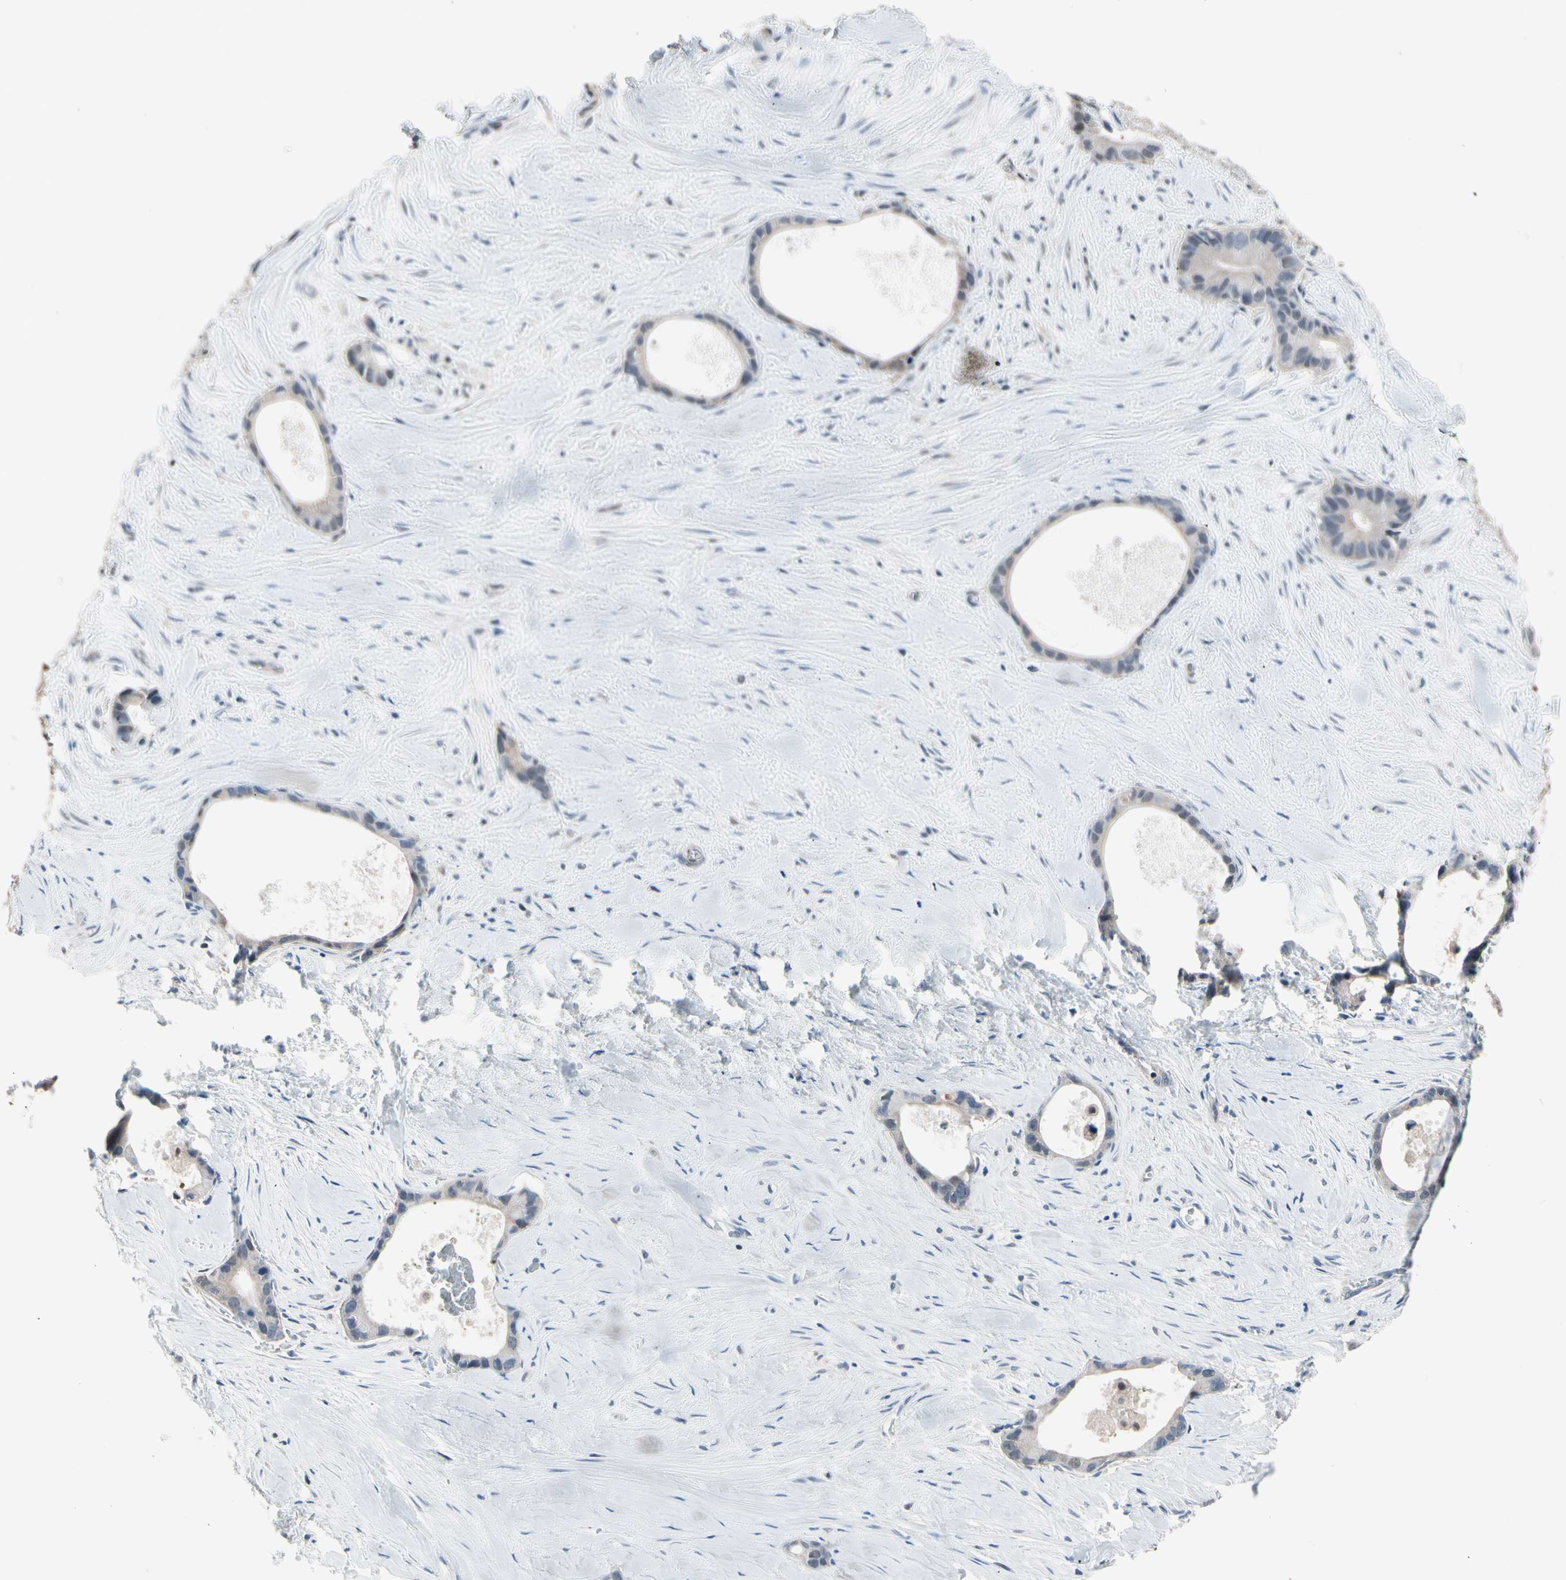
{"staining": {"intensity": "weak", "quantity": ">75%", "location": "cytoplasmic/membranous"}, "tissue": "liver cancer", "cell_type": "Tumor cells", "image_type": "cancer", "snomed": [{"axis": "morphology", "description": "Cholangiocarcinoma"}, {"axis": "topography", "description": "Liver"}], "caption": "High-magnification brightfield microscopy of cholangiocarcinoma (liver) stained with DAB (brown) and counterstained with hematoxylin (blue). tumor cells exhibit weak cytoplasmic/membranous expression is identified in about>75% of cells. (DAB IHC, brown staining for protein, blue staining for nuclei).", "gene": "PSMA2", "patient": {"sex": "female", "age": 55}}